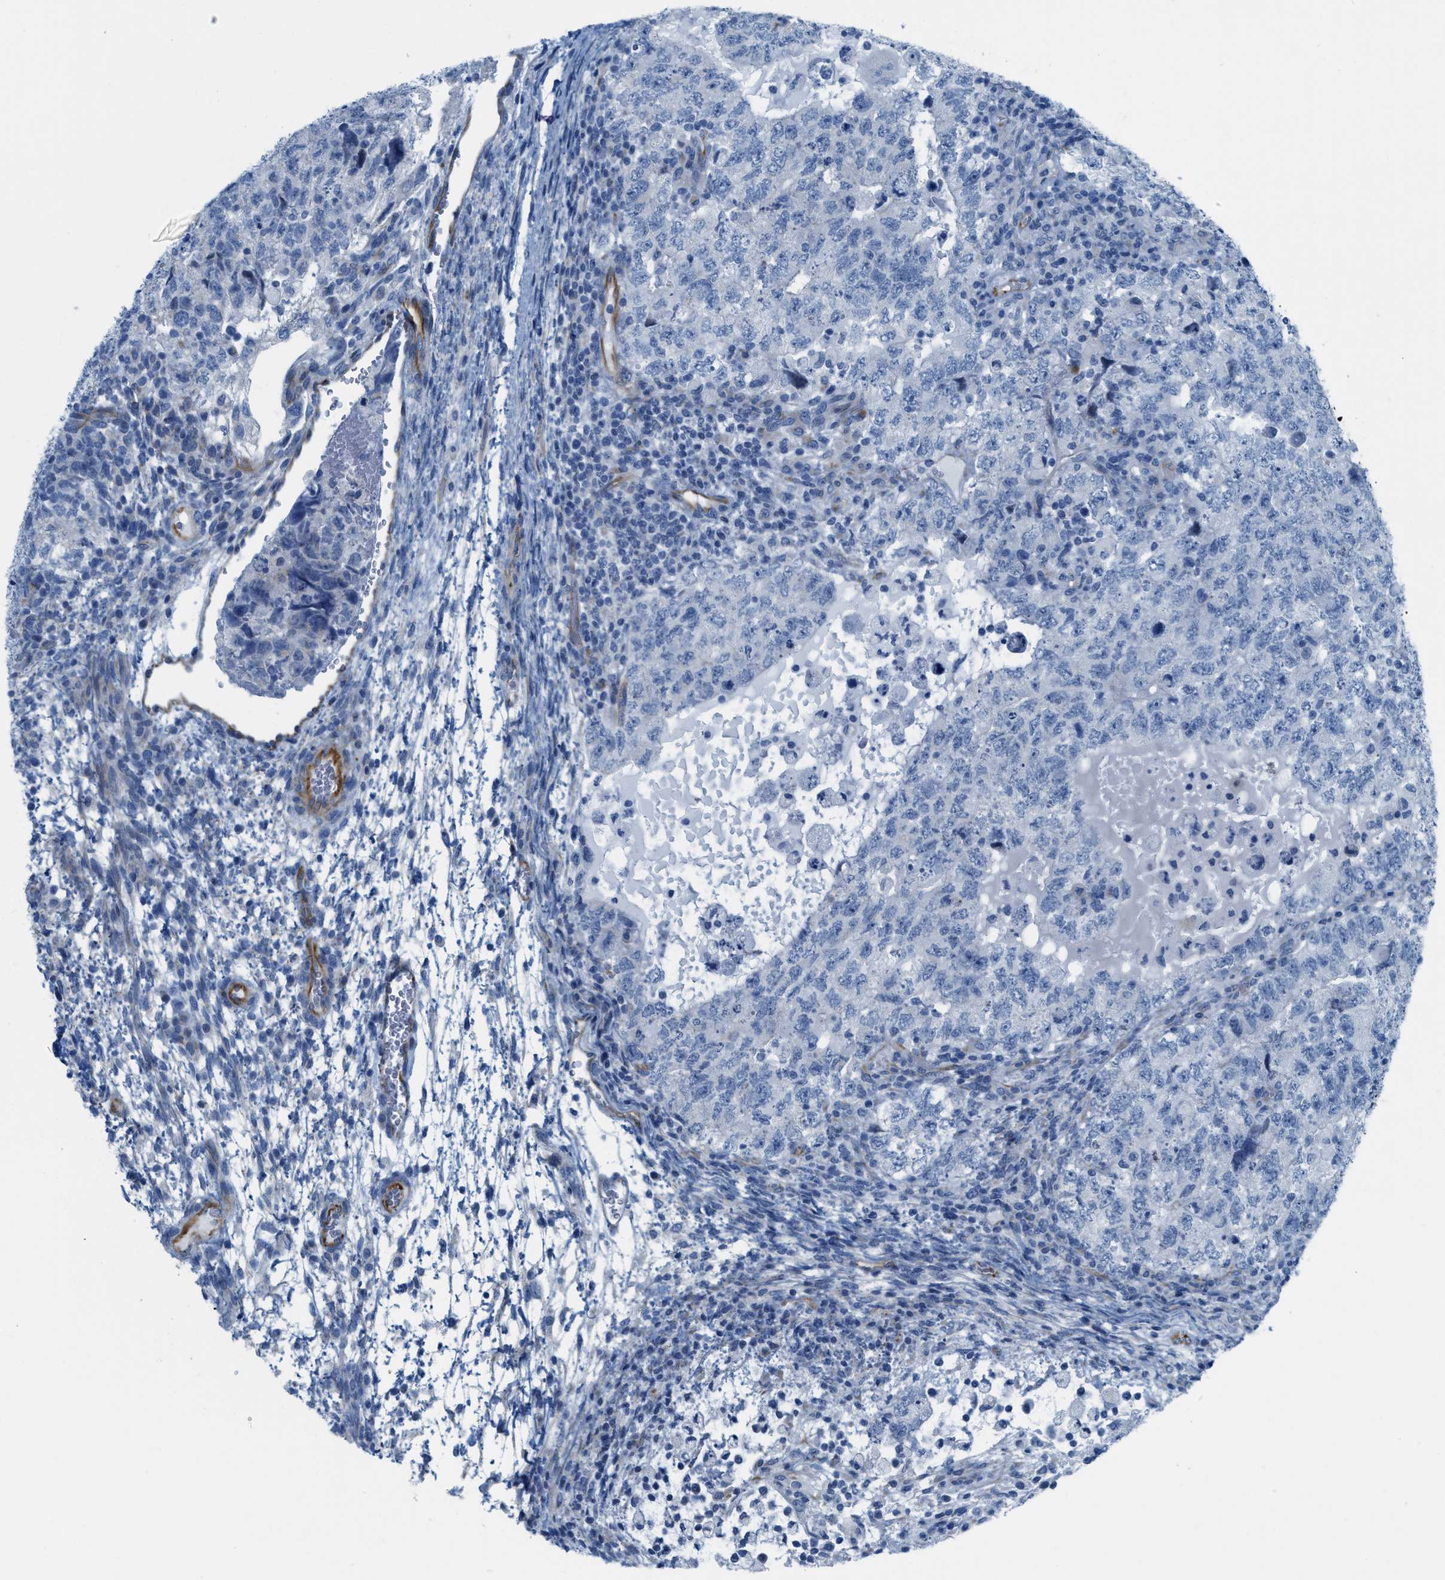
{"staining": {"intensity": "negative", "quantity": "none", "location": "none"}, "tissue": "testis cancer", "cell_type": "Tumor cells", "image_type": "cancer", "snomed": [{"axis": "morphology", "description": "Carcinoma, Embryonal, NOS"}, {"axis": "topography", "description": "Testis"}], "caption": "DAB immunohistochemical staining of human testis cancer reveals no significant positivity in tumor cells.", "gene": "SLC12A1", "patient": {"sex": "male", "age": 36}}